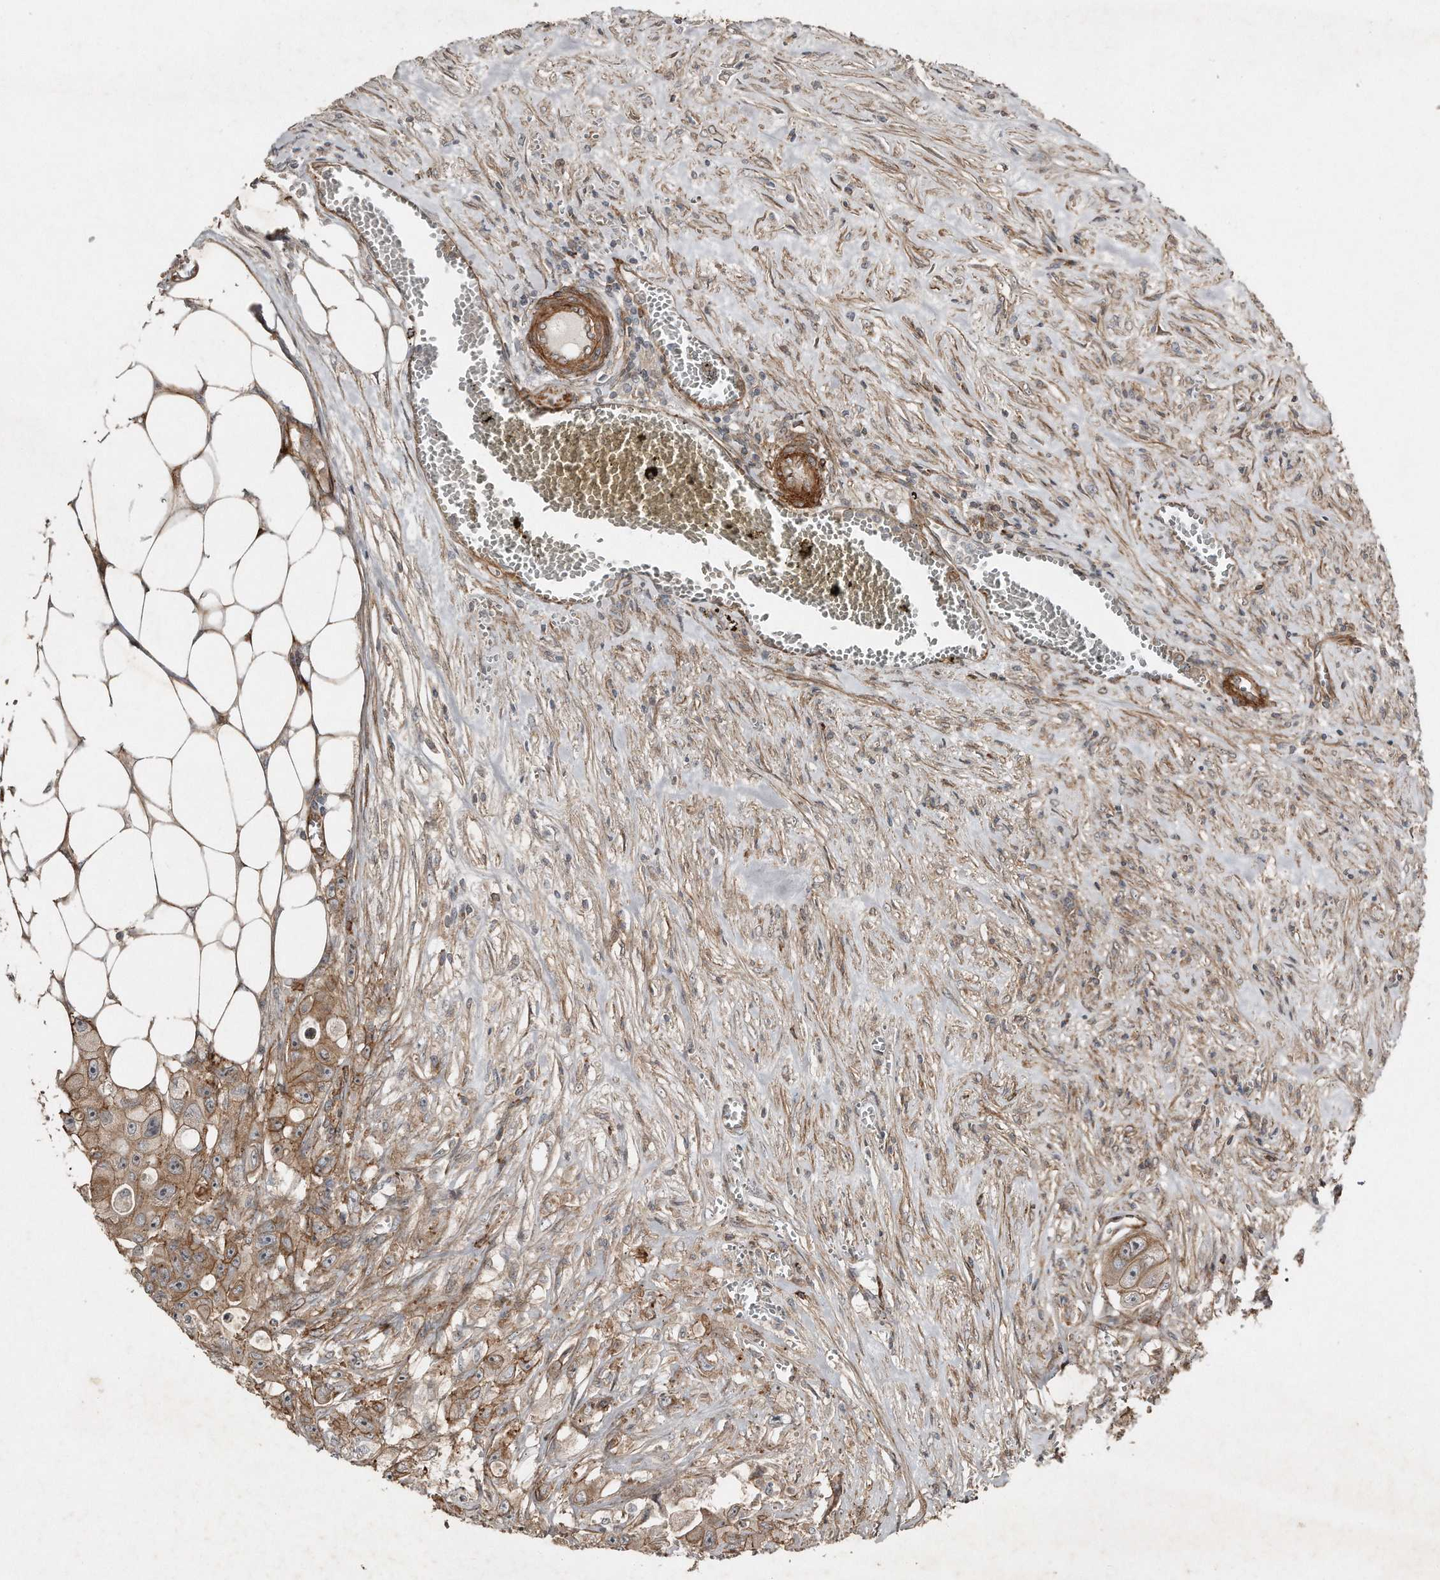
{"staining": {"intensity": "moderate", "quantity": ">75%", "location": "cytoplasmic/membranous"}, "tissue": "colorectal cancer", "cell_type": "Tumor cells", "image_type": "cancer", "snomed": [{"axis": "morphology", "description": "Adenocarcinoma, NOS"}, {"axis": "topography", "description": "Colon"}], "caption": "Colorectal adenocarcinoma stained with DAB (3,3'-diaminobenzidine) IHC exhibits medium levels of moderate cytoplasmic/membranous expression in approximately >75% of tumor cells.", "gene": "SNAP47", "patient": {"sex": "female", "age": 46}}